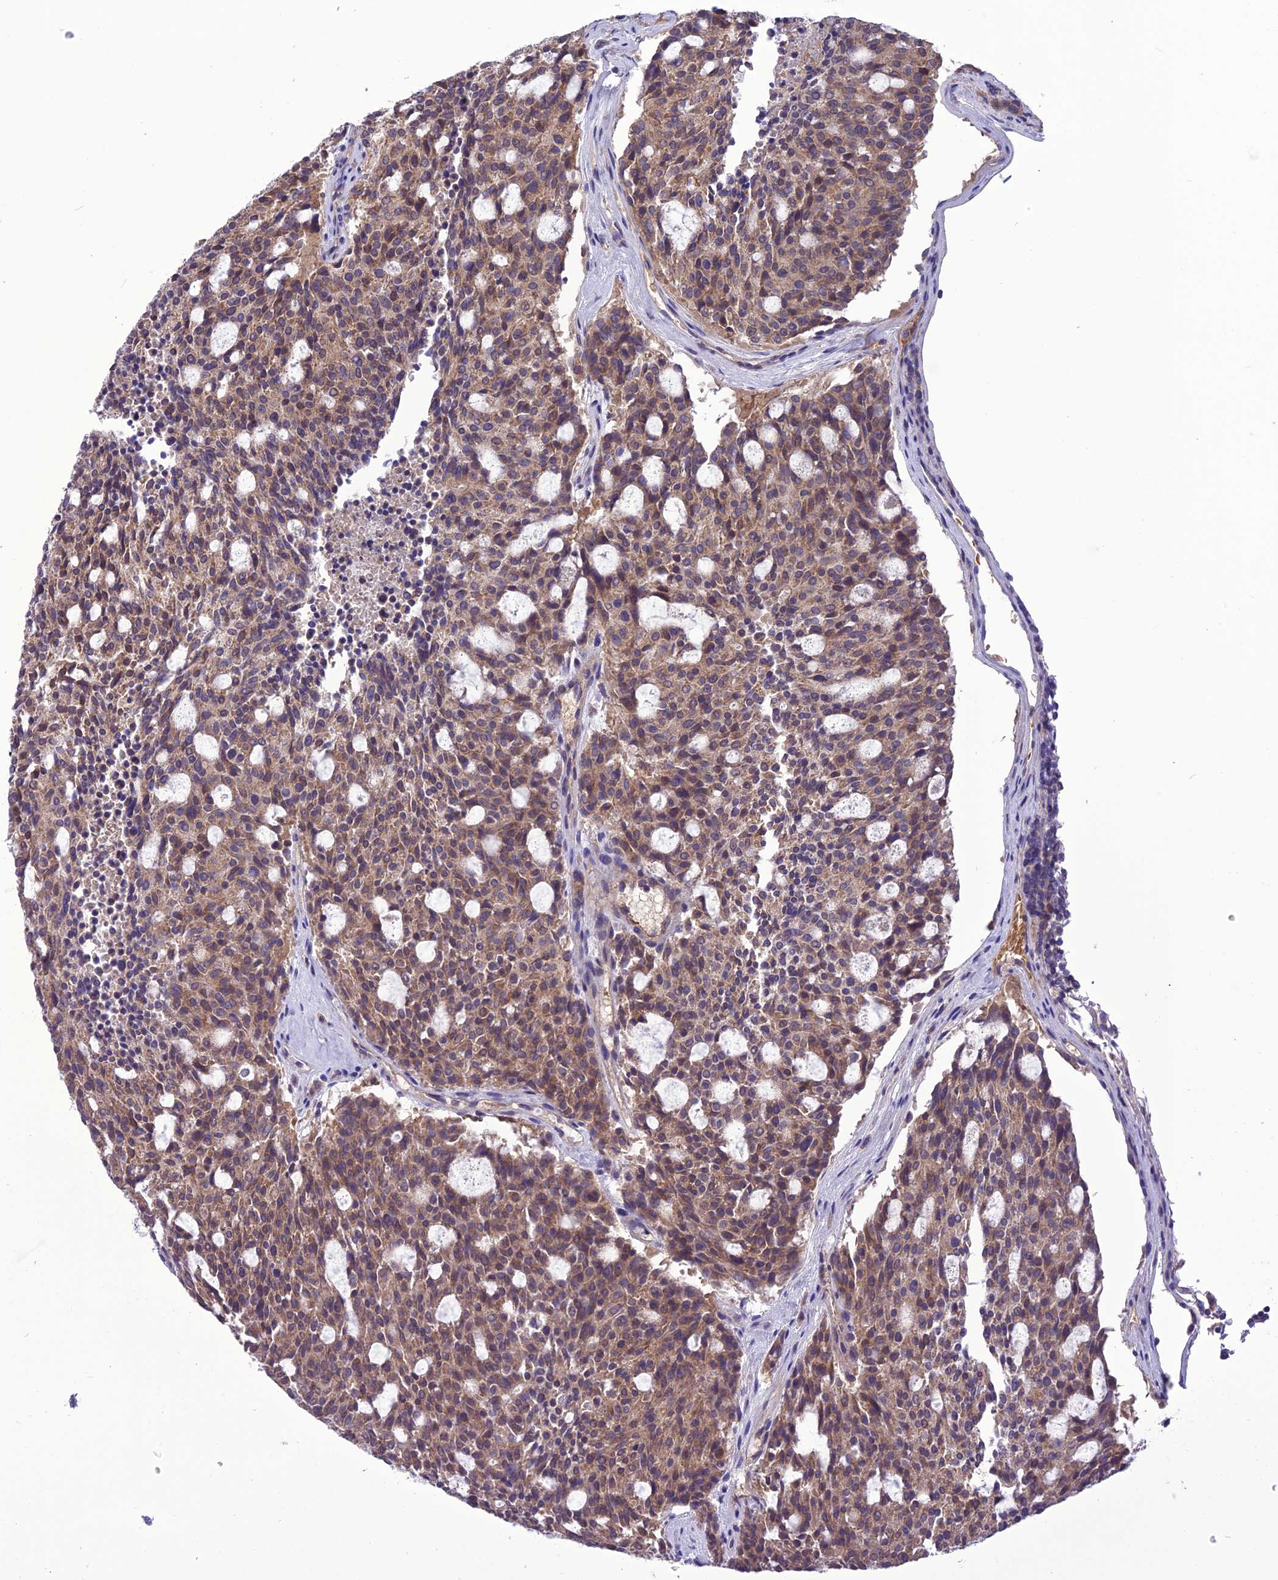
{"staining": {"intensity": "weak", "quantity": ">75%", "location": "cytoplasmic/membranous"}, "tissue": "carcinoid", "cell_type": "Tumor cells", "image_type": "cancer", "snomed": [{"axis": "morphology", "description": "Carcinoid, malignant, NOS"}, {"axis": "topography", "description": "Pancreas"}], "caption": "An immunohistochemistry (IHC) photomicrograph of neoplastic tissue is shown. Protein staining in brown labels weak cytoplasmic/membranous positivity in malignant carcinoid within tumor cells.", "gene": "PSMF1", "patient": {"sex": "female", "age": 54}}